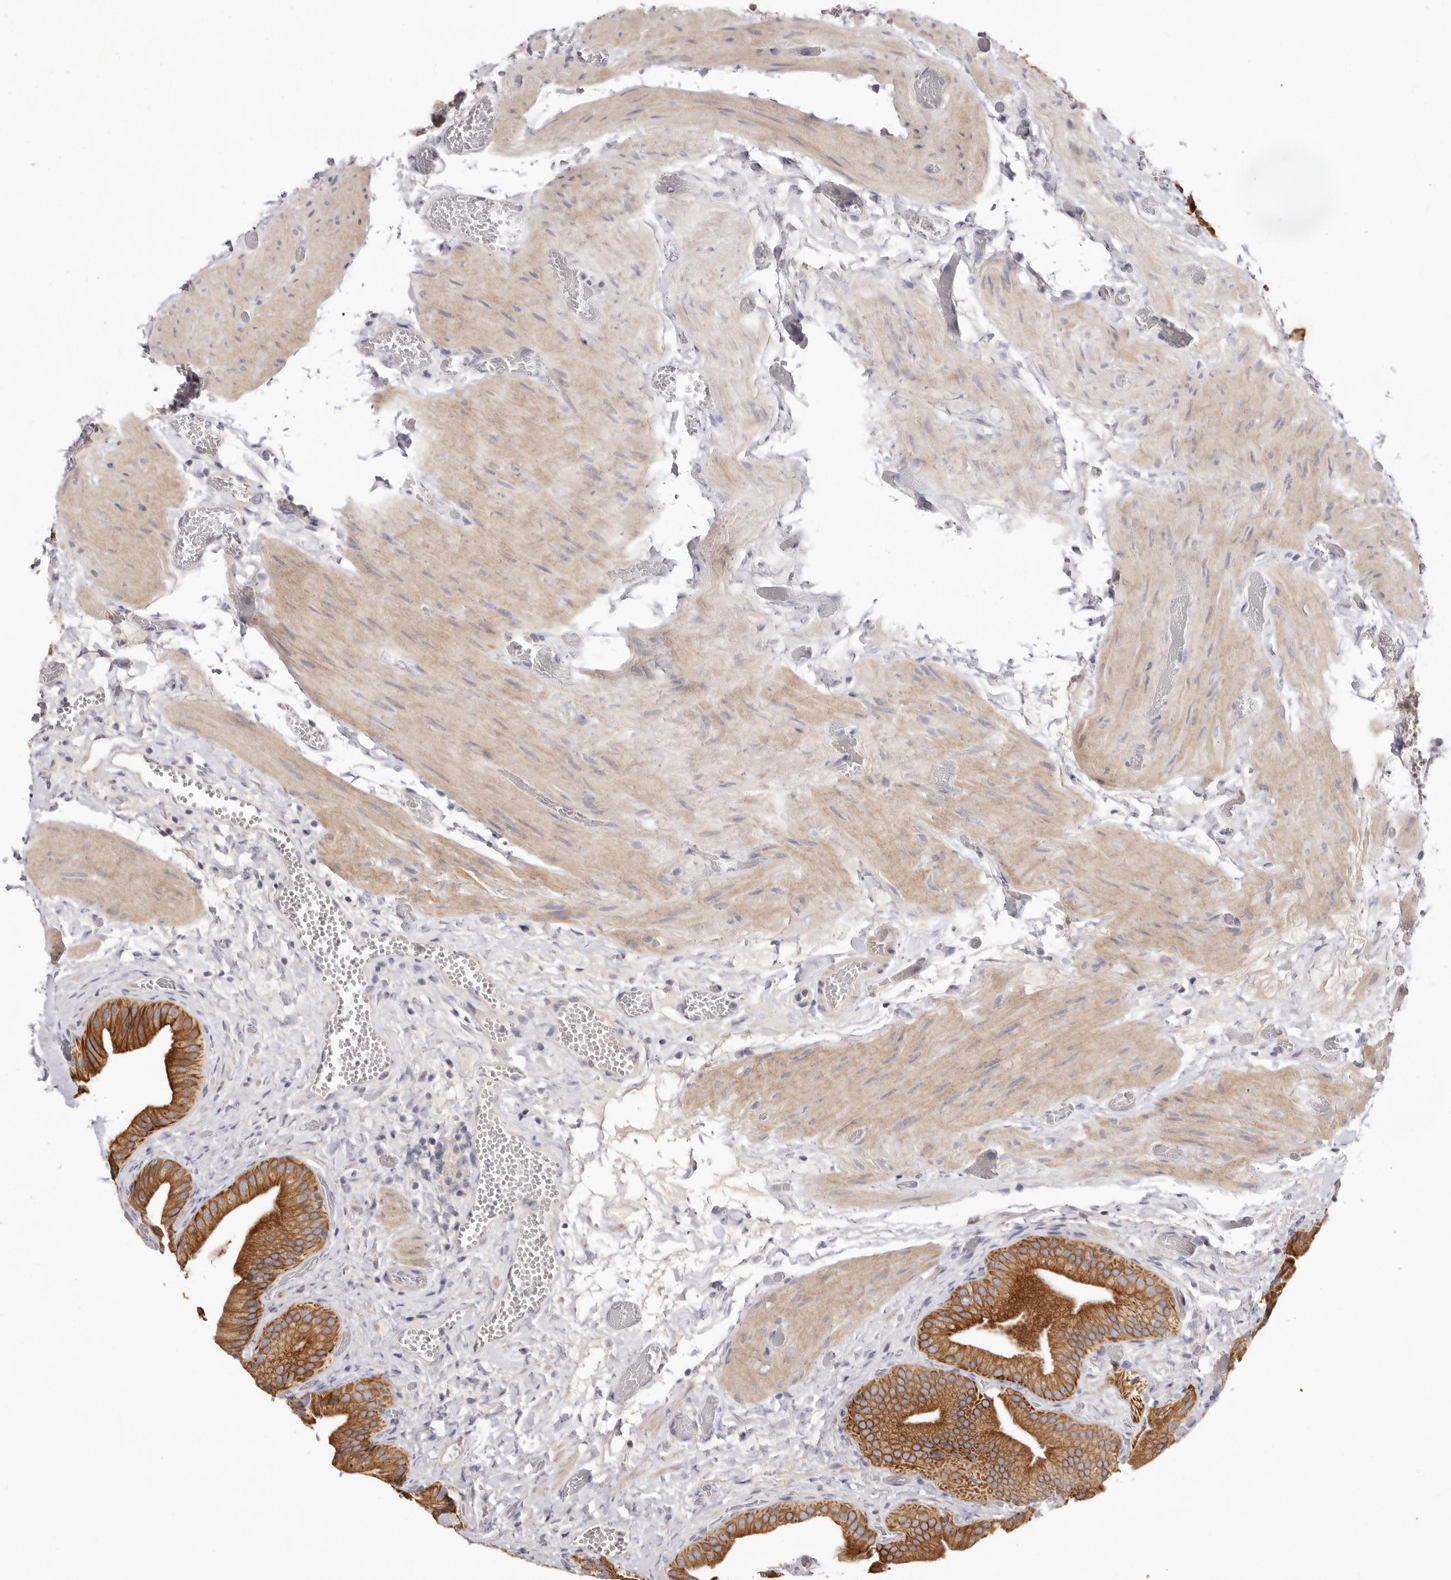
{"staining": {"intensity": "strong", "quantity": ">75%", "location": "cytoplasmic/membranous"}, "tissue": "gallbladder", "cell_type": "Glandular cells", "image_type": "normal", "snomed": [{"axis": "morphology", "description": "Normal tissue, NOS"}, {"axis": "topography", "description": "Gallbladder"}], "caption": "Immunohistochemical staining of benign human gallbladder displays strong cytoplasmic/membranous protein expression in approximately >75% of glandular cells.", "gene": "STK16", "patient": {"sex": "female", "age": 64}}